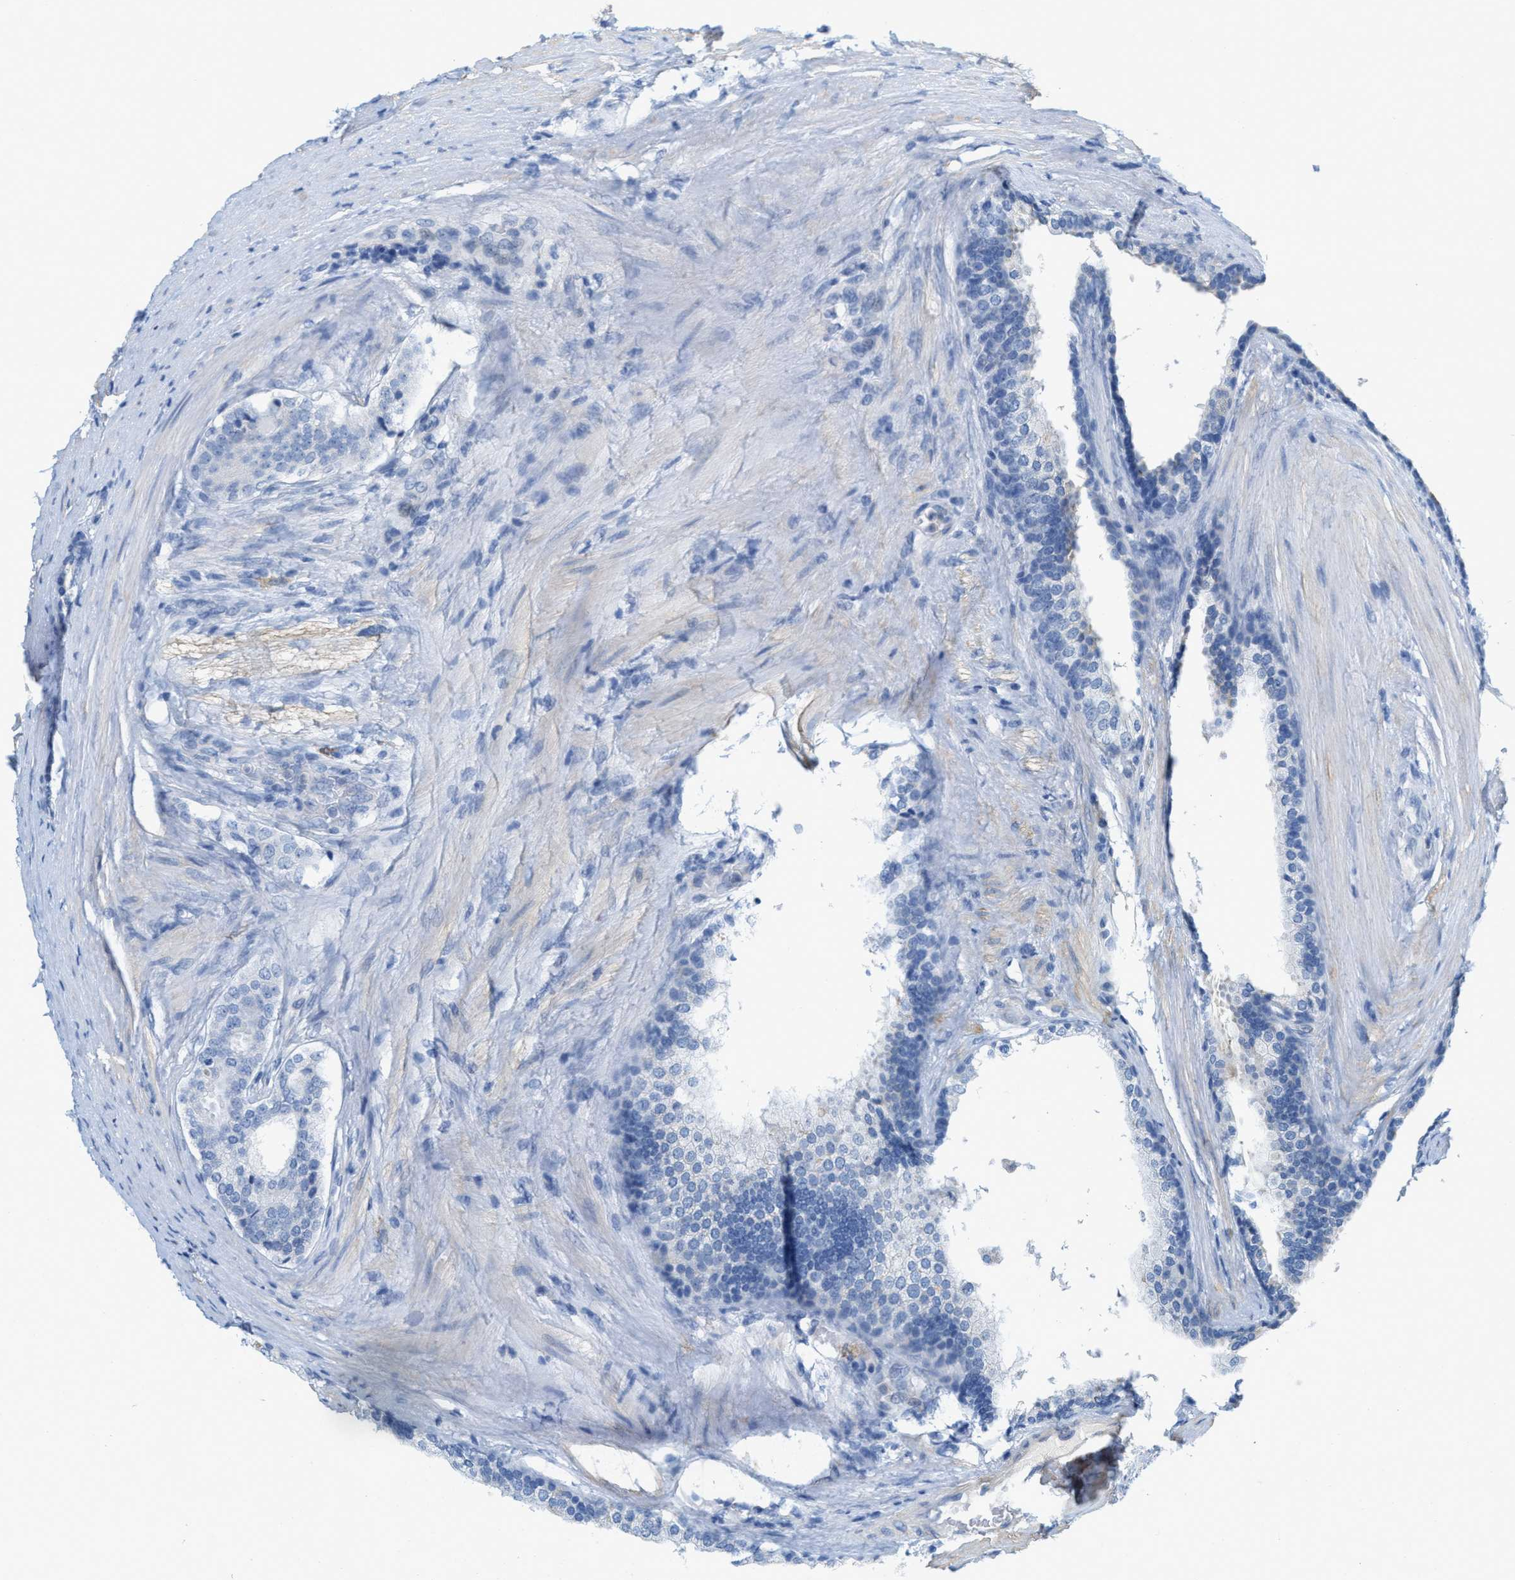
{"staining": {"intensity": "negative", "quantity": "none", "location": "none"}, "tissue": "prostate cancer", "cell_type": "Tumor cells", "image_type": "cancer", "snomed": [{"axis": "morphology", "description": "Adenocarcinoma, High grade"}, {"axis": "topography", "description": "Prostate"}], "caption": "The image reveals no staining of tumor cells in prostate cancer (high-grade adenocarcinoma). (Immunohistochemistry, brightfield microscopy, high magnification).", "gene": "CPA2", "patient": {"sex": "male", "age": 60}}